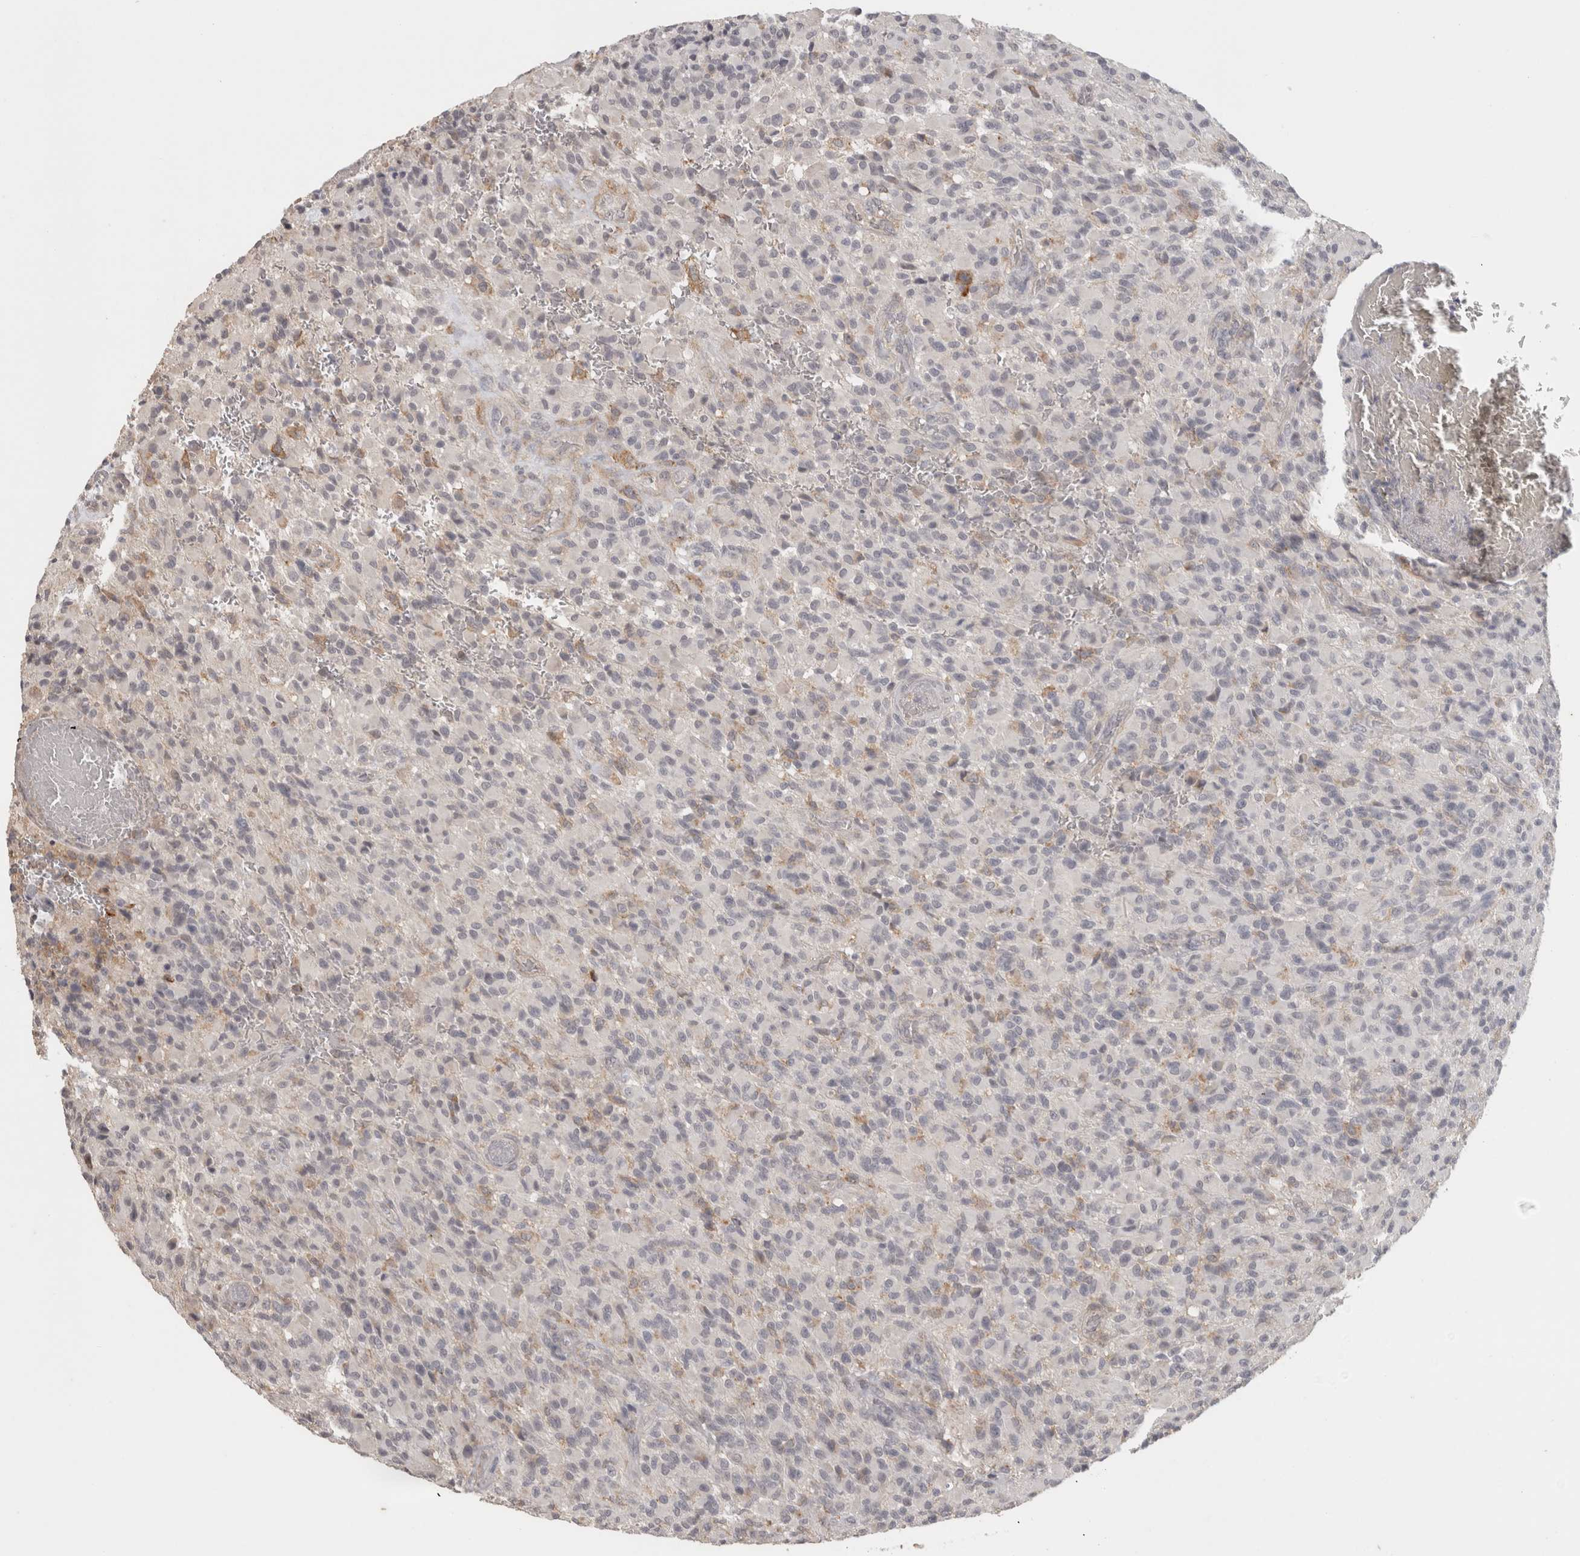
{"staining": {"intensity": "negative", "quantity": "none", "location": "none"}, "tissue": "glioma", "cell_type": "Tumor cells", "image_type": "cancer", "snomed": [{"axis": "morphology", "description": "Glioma, malignant, High grade"}, {"axis": "topography", "description": "Brain"}], "caption": "IHC image of glioma stained for a protein (brown), which exhibits no expression in tumor cells.", "gene": "HAVCR2", "patient": {"sex": "male", "age": 71}}